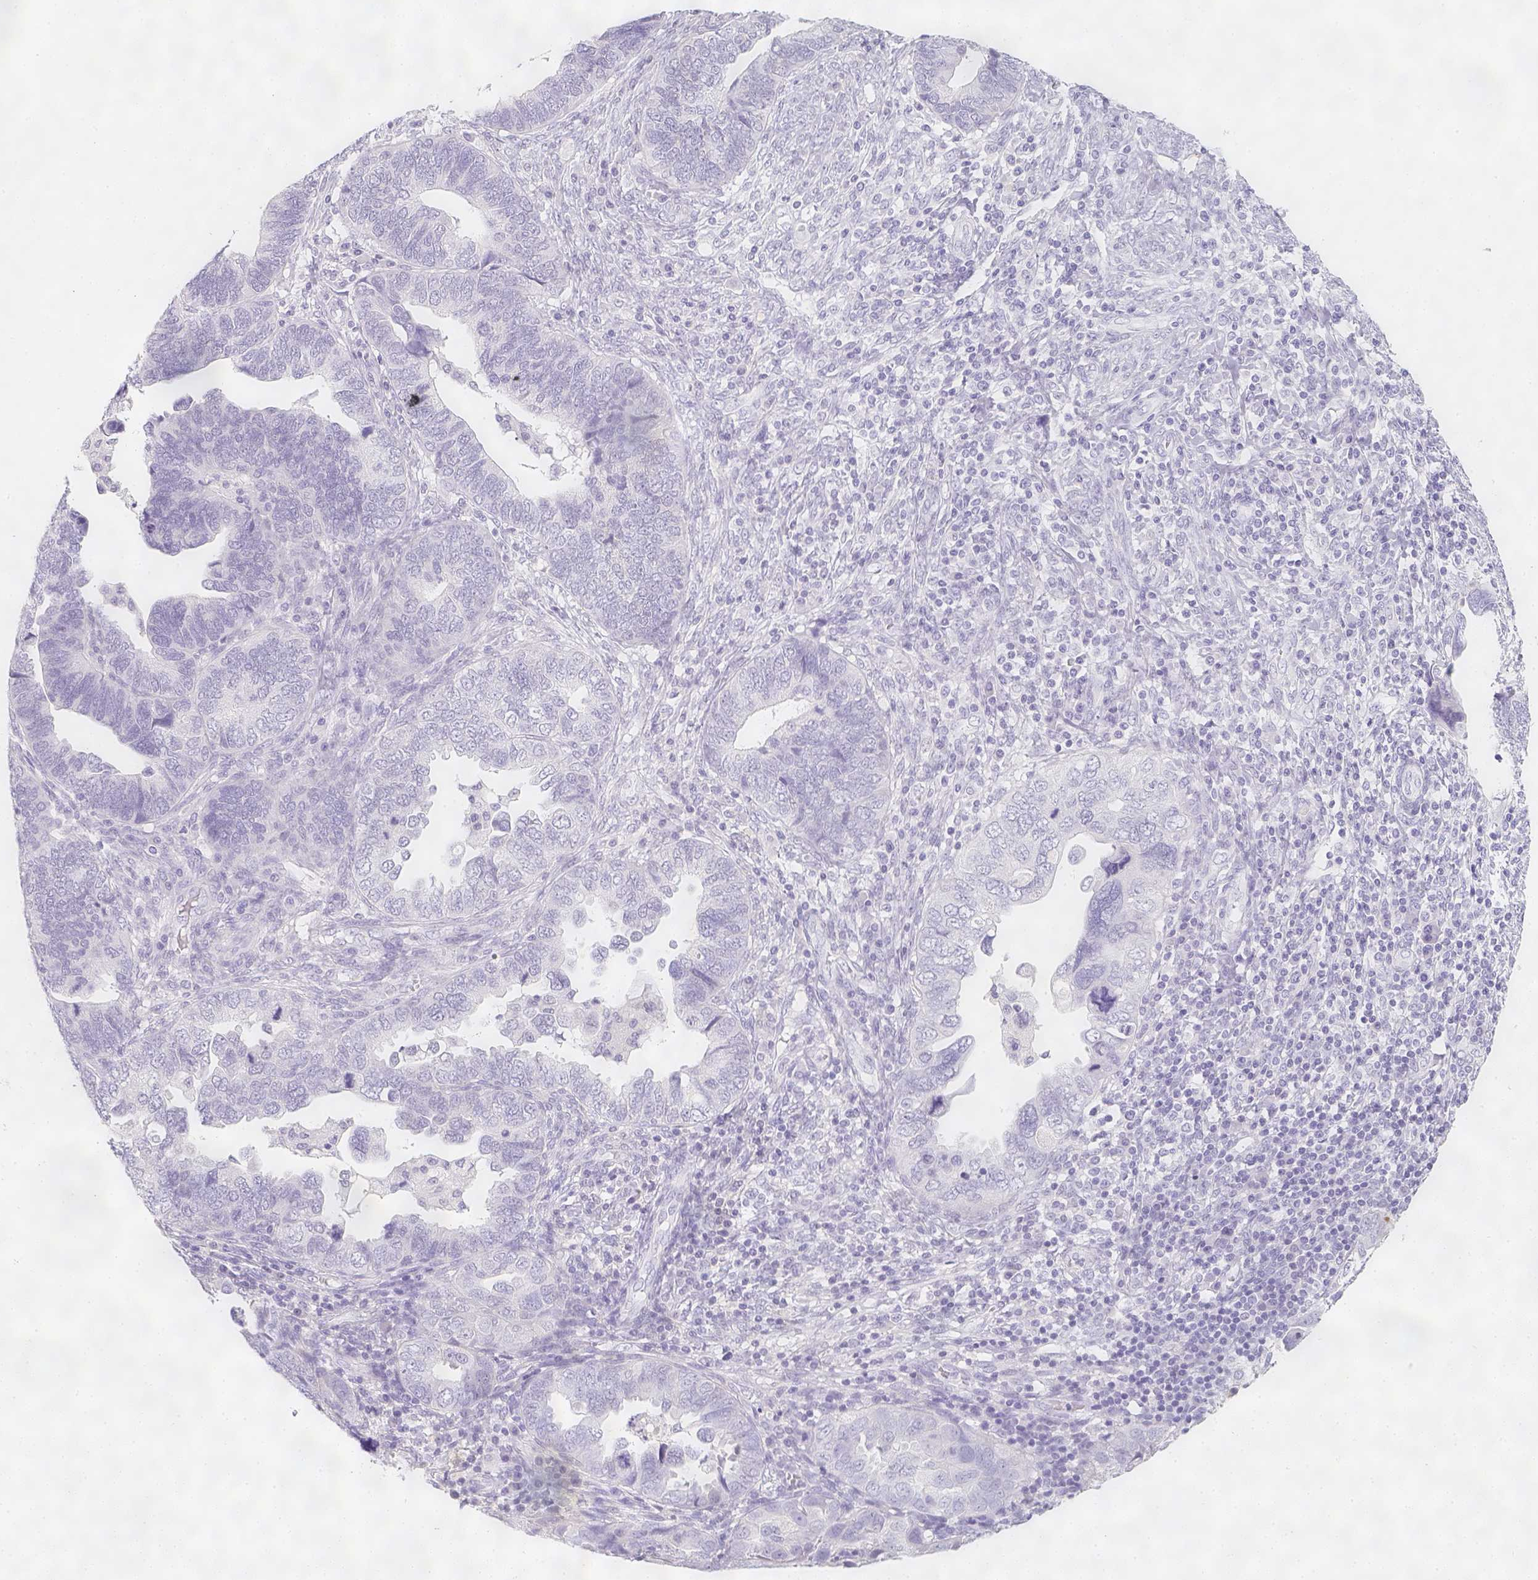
{"staining": {"intensity": "negative", "quantity": "none", "location": "none"}, "tissue": "endometrial cancer", "cell_type": "Tumor cells", "image_type": "cancer", "snomed": [{"axis": "morphology", "description": "Adenocarcinoma, NOS"}, {"axis": "topography", "description": "Endometrium"}], "caption": "This is an immunohistochemistry photomicrograph of adenocarcinoma (endometrial). There is no staining in tumor cells.", "gene": "SLC18A1", "patient": {"sex": "female", "age": 79}}